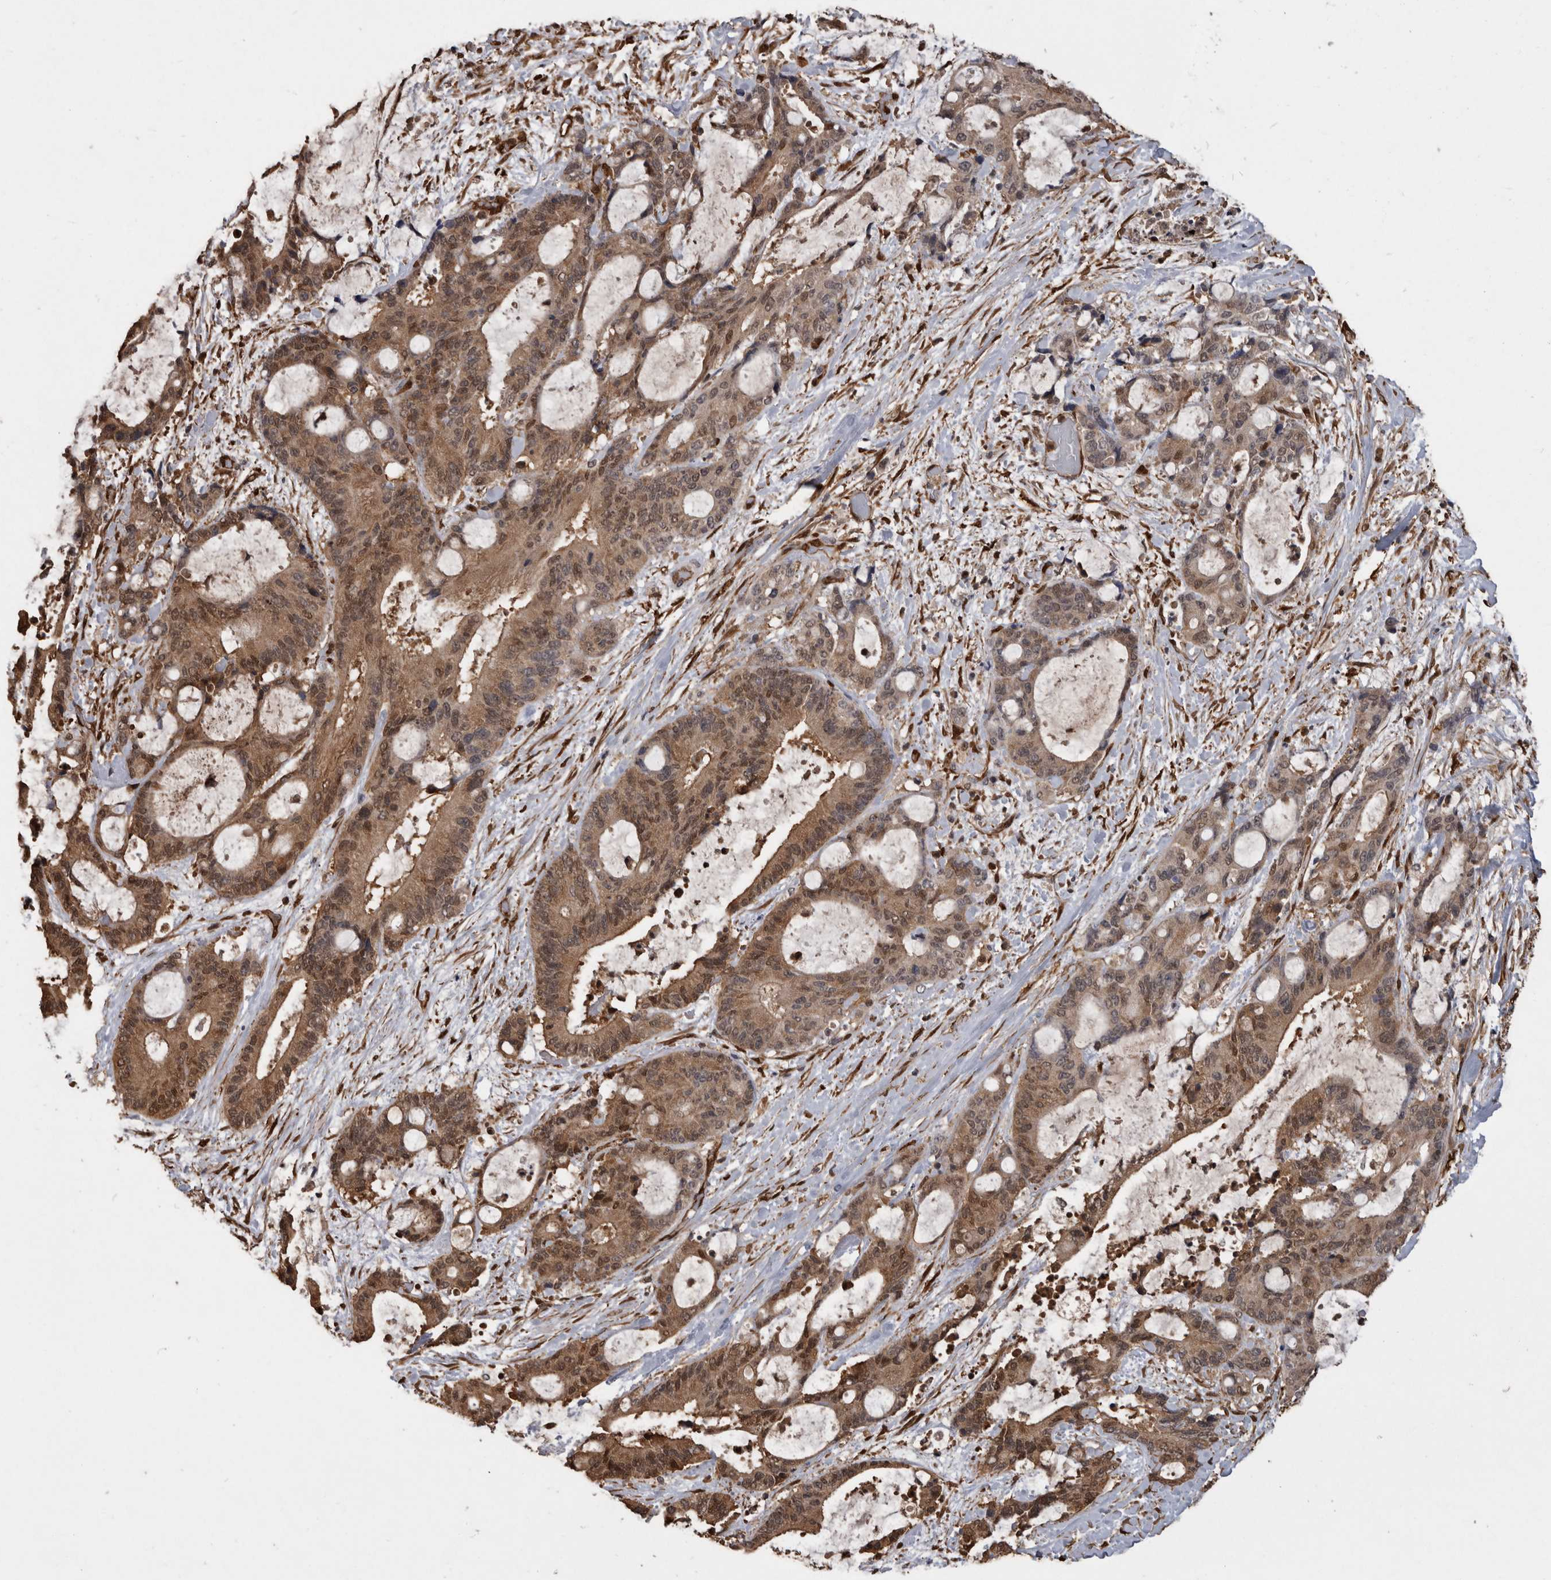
{"staining": {"intensity": "moderate", "quantity": ">75%", "location": "cytoplasmic/membranous,nuclear"}, "tissue": "liver cancer", "cell_type": "Tumor cells", "image_type": "cancer", "snomed": [{"axis": "morphology", "description": "Cholangiocarcinoma"}, {"axis": "topography", "description": "Liver"}], "caption": "Liver cholangiocarcinoma tissue shows moderate cytoplasmic/membranous and nuclear staining in about >75% of tumor cells, visualized by immunohistochemistry.", "gene": "LXN", "patient": {"sex": "female", "age": 73}}